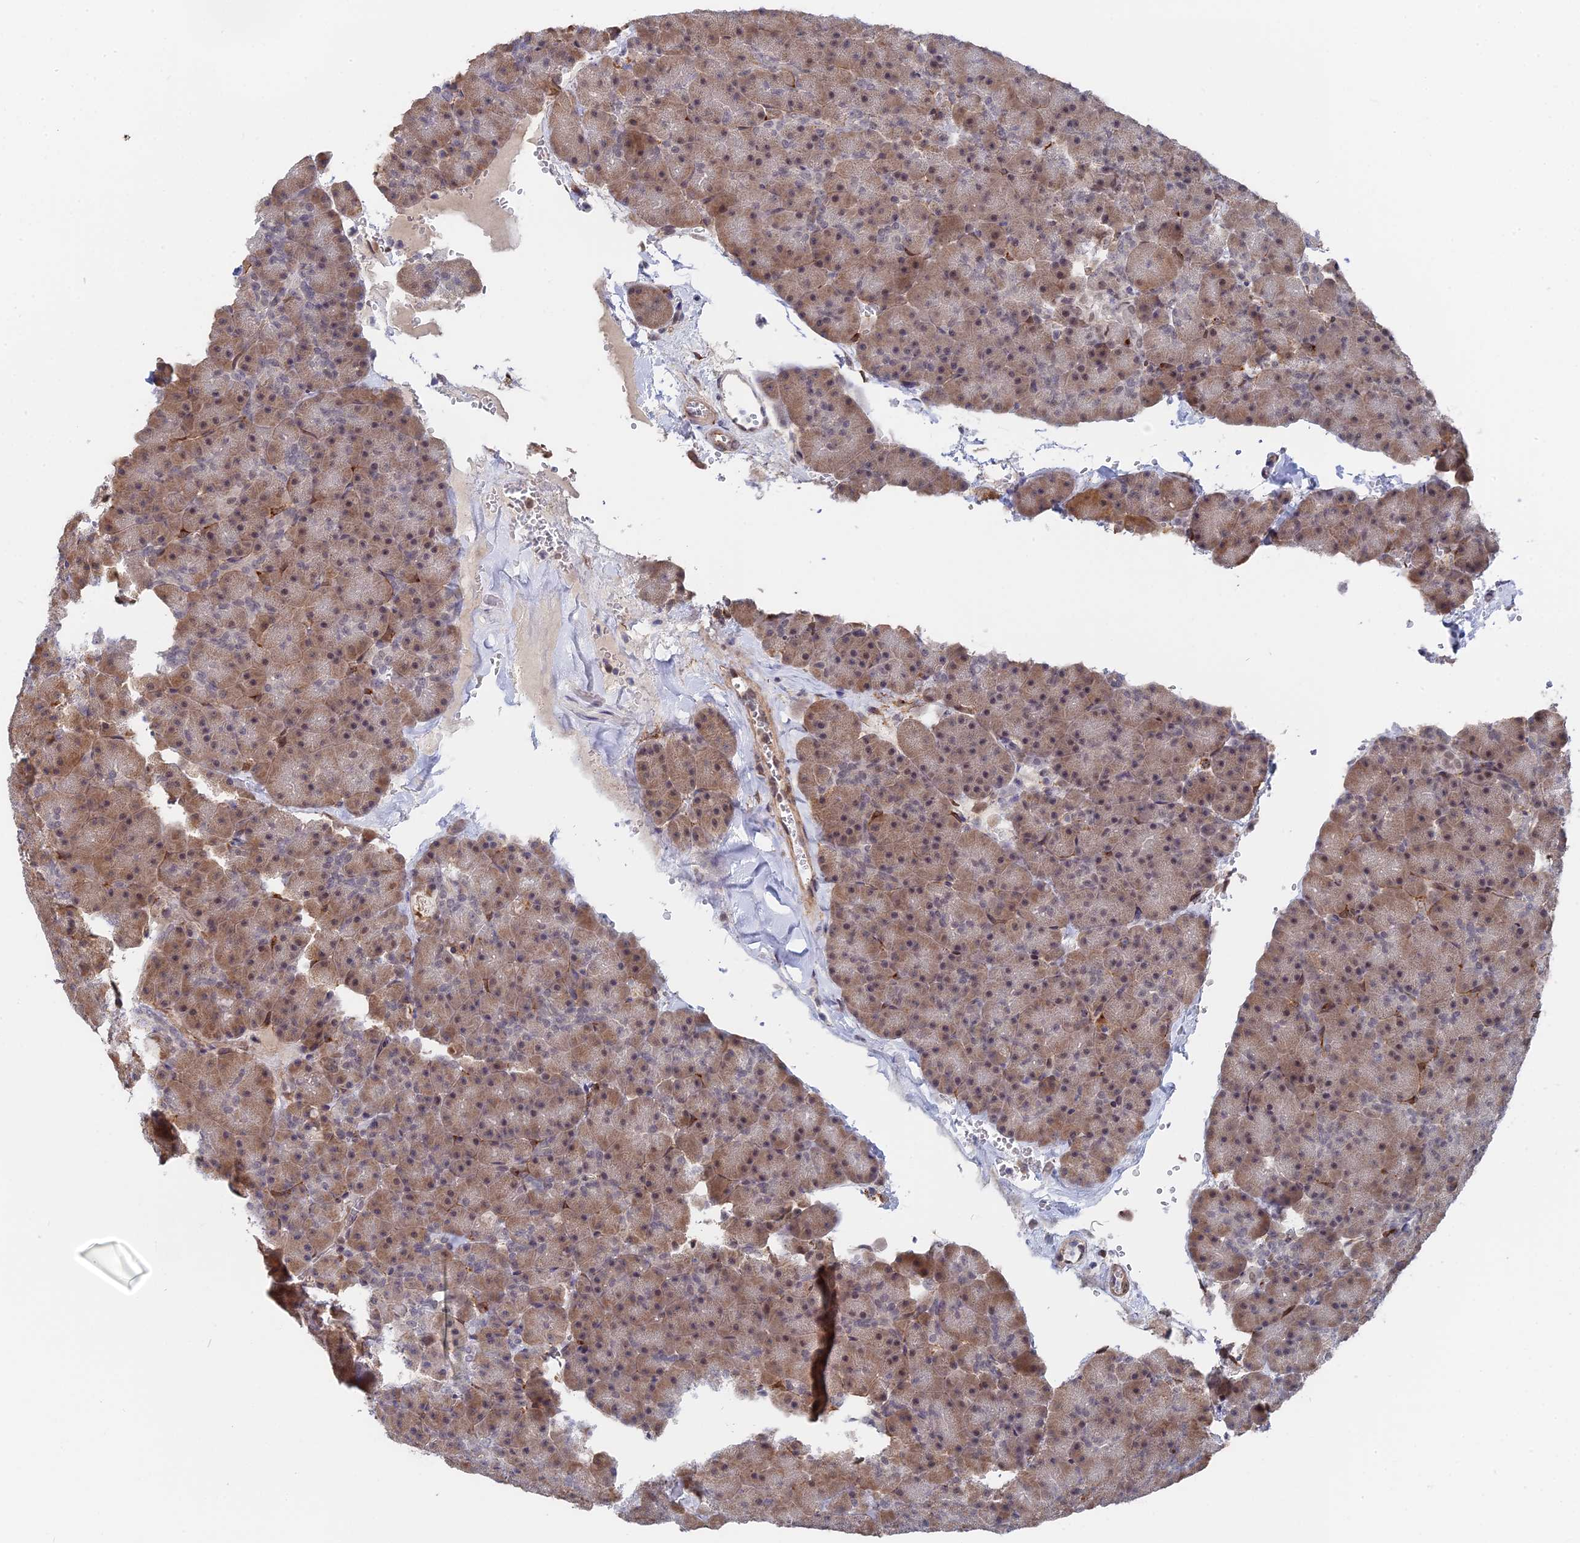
{"staining": {"intensity": "moderate", "quantity": ">75%", "location": "cytoplasmic/membranous,nuclear"}, "tissue": "pancreas", "cell_type": "Exocrine glandular cells", "image_type": "normal", "snomed": [{"axis": "morphology", "description": "Normal tissue, NOS"}, {"axis": "topography", "description": "Pancreas"}], "caption": "Immunohistochemical staining of unremarkable human pancreas demonstrates moderate cytoplasmic/membranous,nuclear protein expression in approximately >75% of exocrine glandular cells.", "gene": "CCDC85A", "patient": {"sex": "male", "age": 36}}